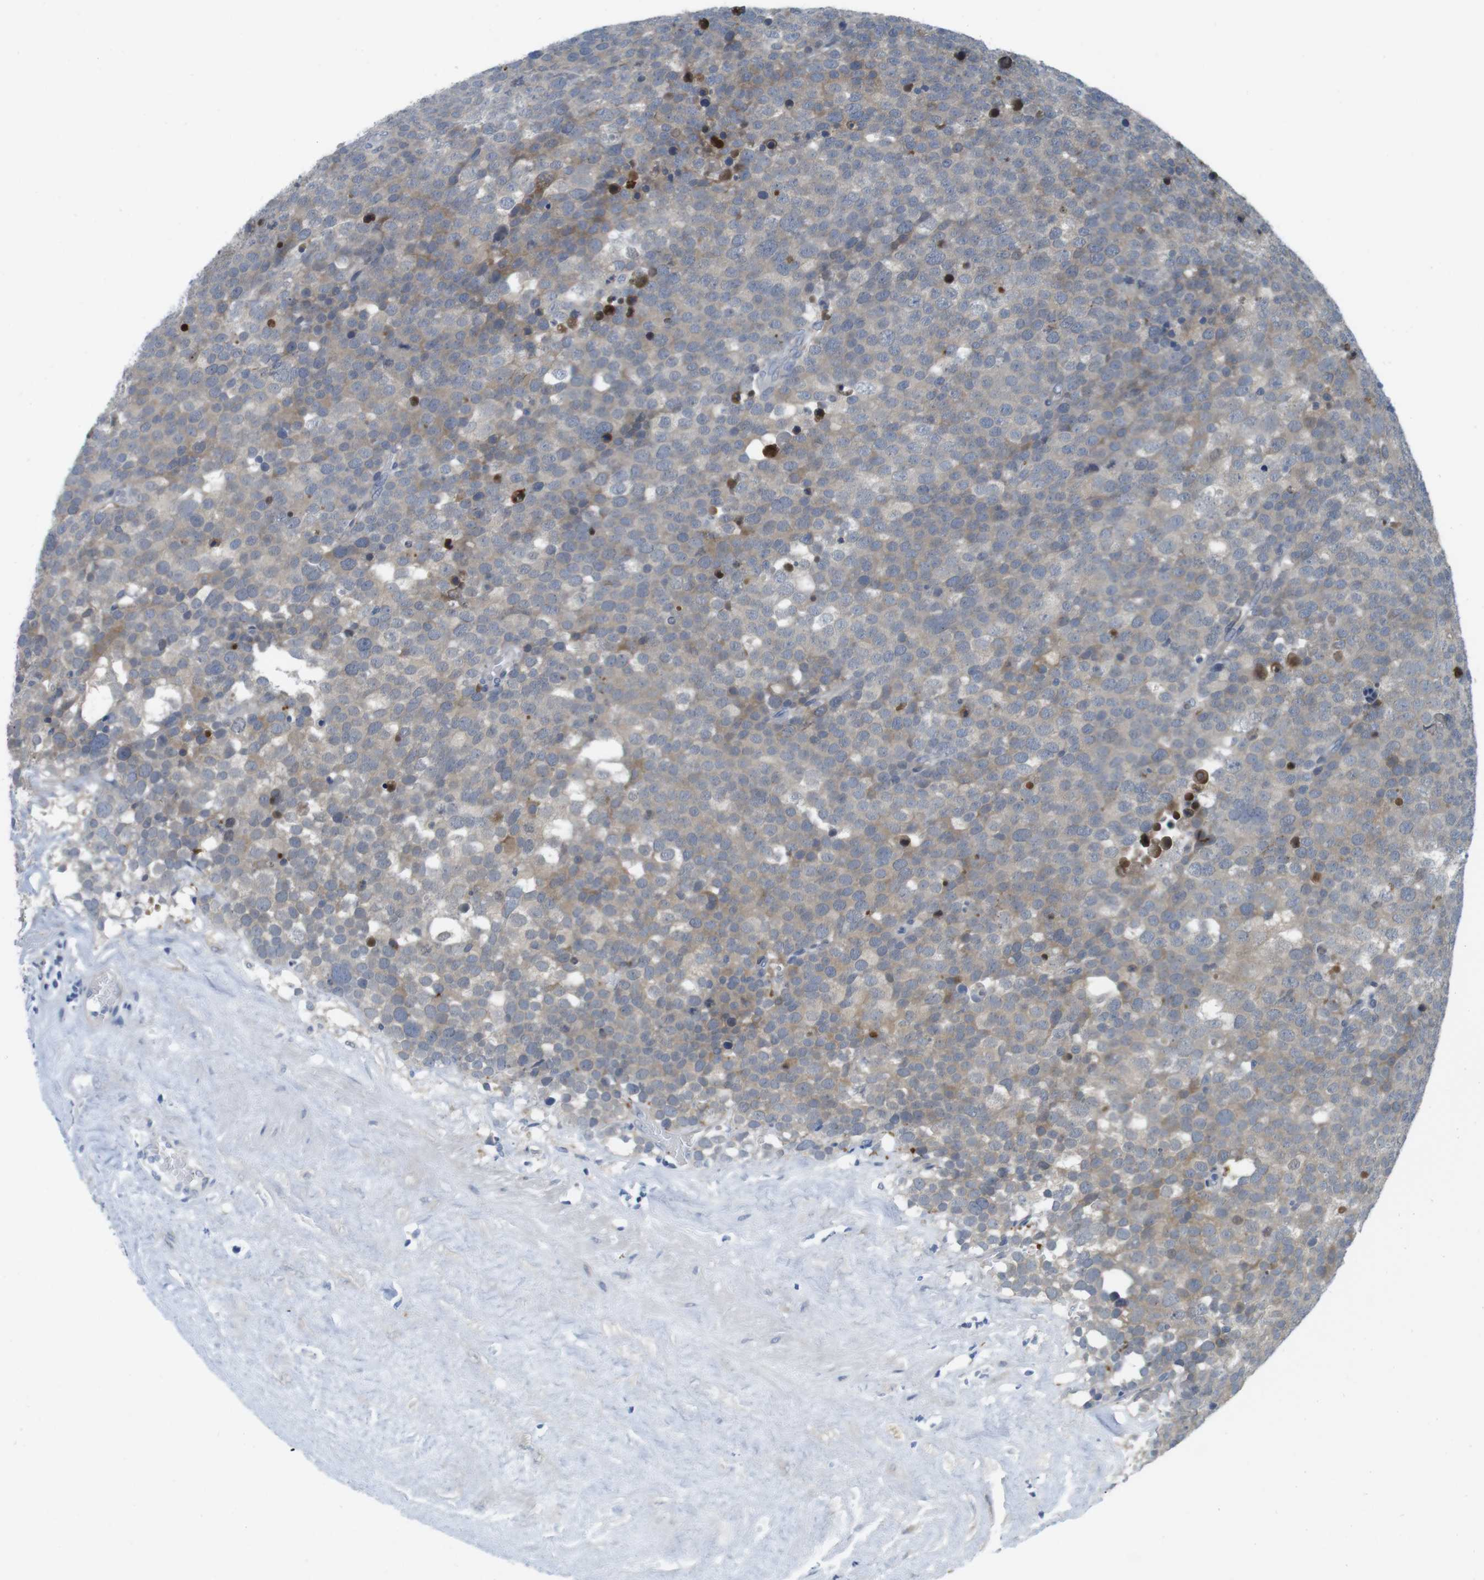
{"staining": {"intensity": "weak", "quantity": "25%-75%", "location": "cytoplasmic/membranous"}, "tissue": "testis cancer", "cell_type": "Tumor cells", "image_type": "cancer", "snomed": [{"axis": "morphology", "description": "Seminoma, NOS"}, {"axis": "topography", "description": "Testis"}], "caption": "This histopathology image shows testis cancer (seminoma) stained with IHC to label a protein in brown. The cytoplasmic/membranous of tumor cells show weak positivity for the protein. Nuclei are counter-stained blue.", "gene": "CASP2", "patient": {"sex": "male", "age": 71}}